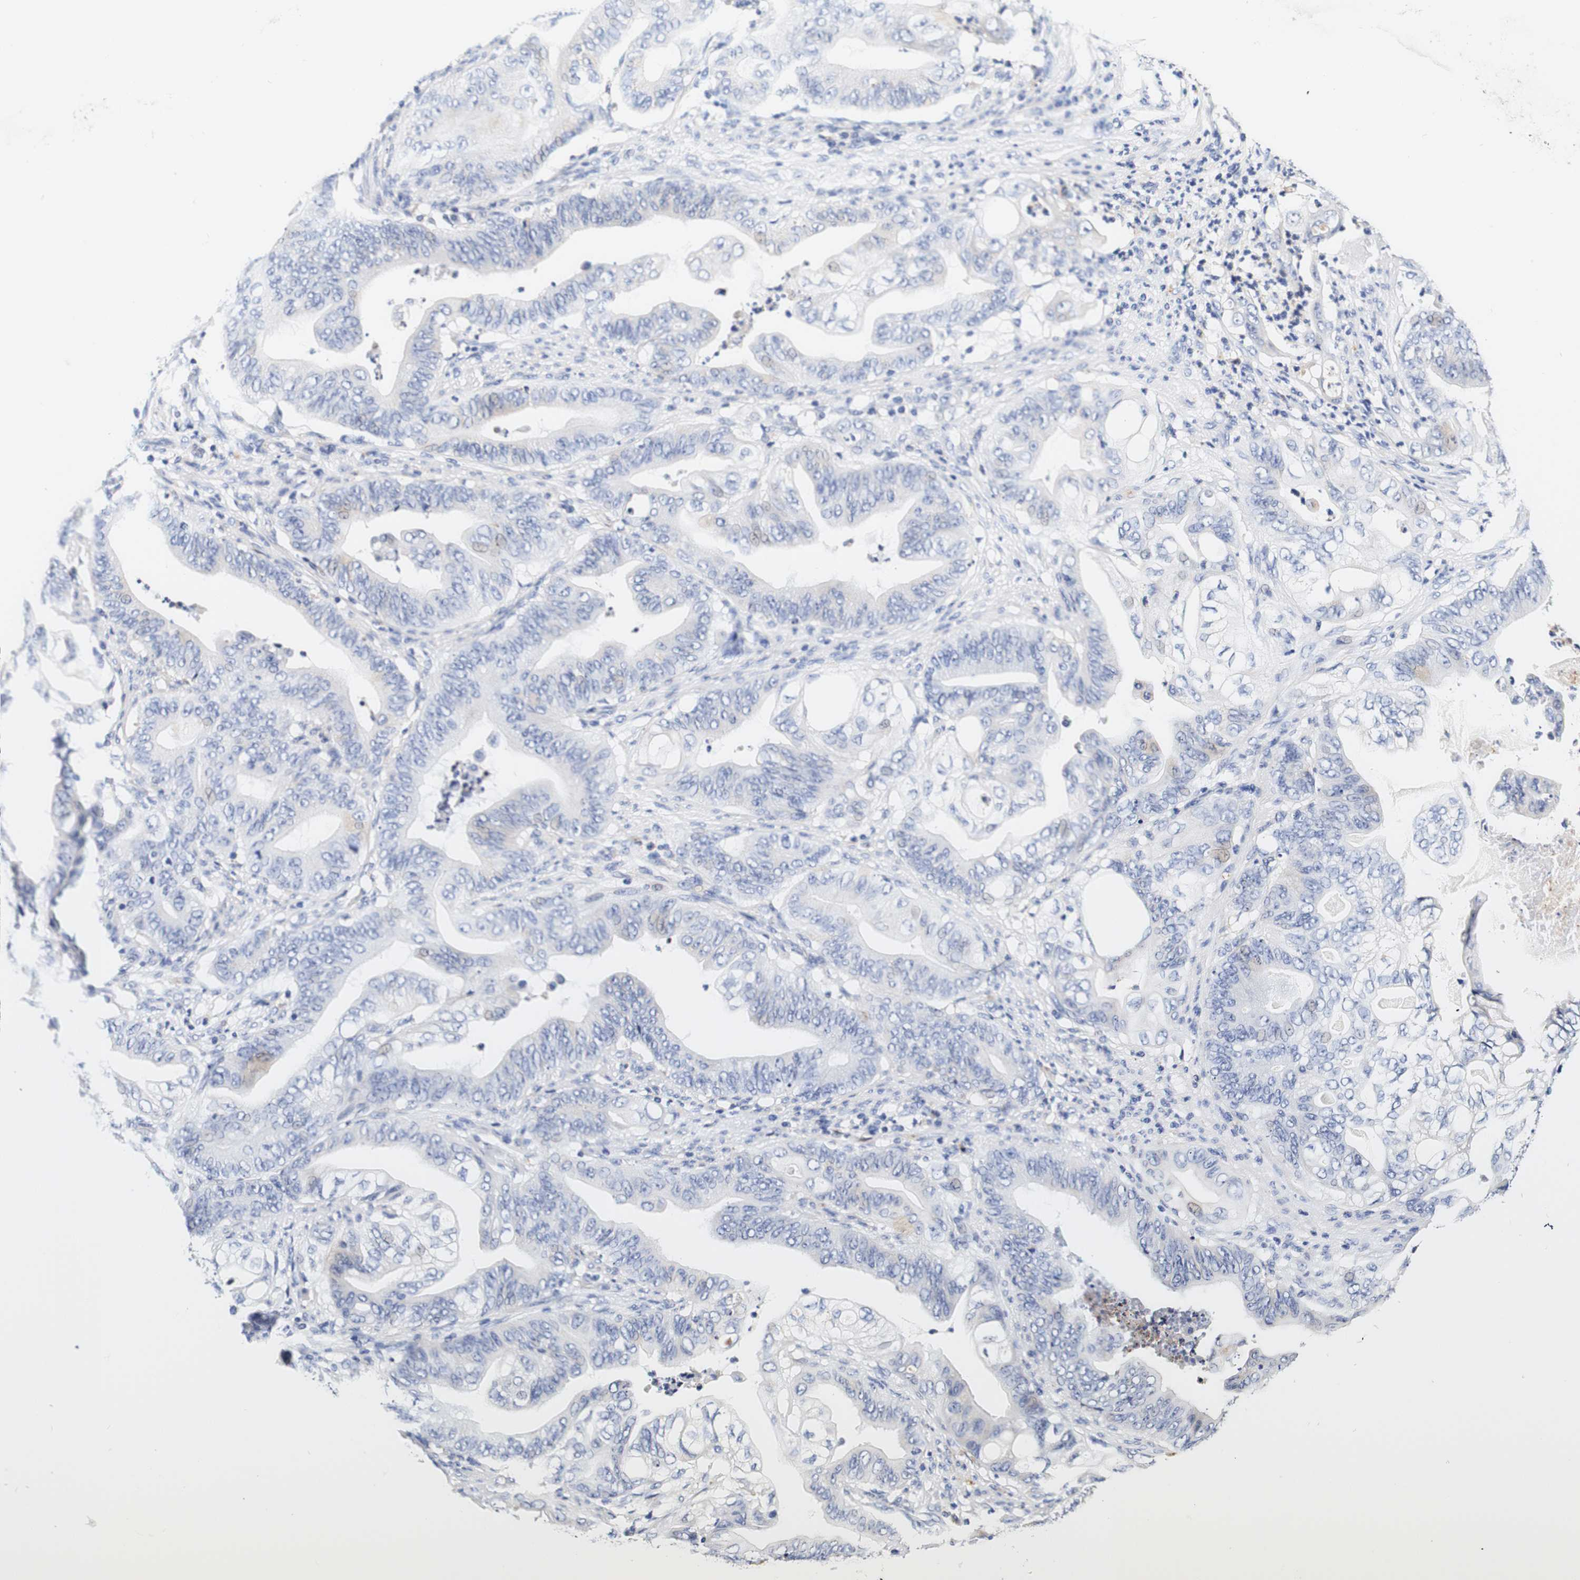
{"staining": {"intensity": "negative", "quantity": "none", "location": "none"}, "tissue": "stomach cancer", "cell_type": "Tumor cells", "image_type": "cancer", "snomed": [{"axis": "morphology", "description": "Adenocarcinoma, NOS"}, {"axis": "topography", "description": "Stomach"}], "caption": "A micrograph of stomach adenocarcinoma stained for a protein shows no brown staining in tumor cells.", "gene": "CAMK4", "patient": {"sex": "female", "age": 73}}